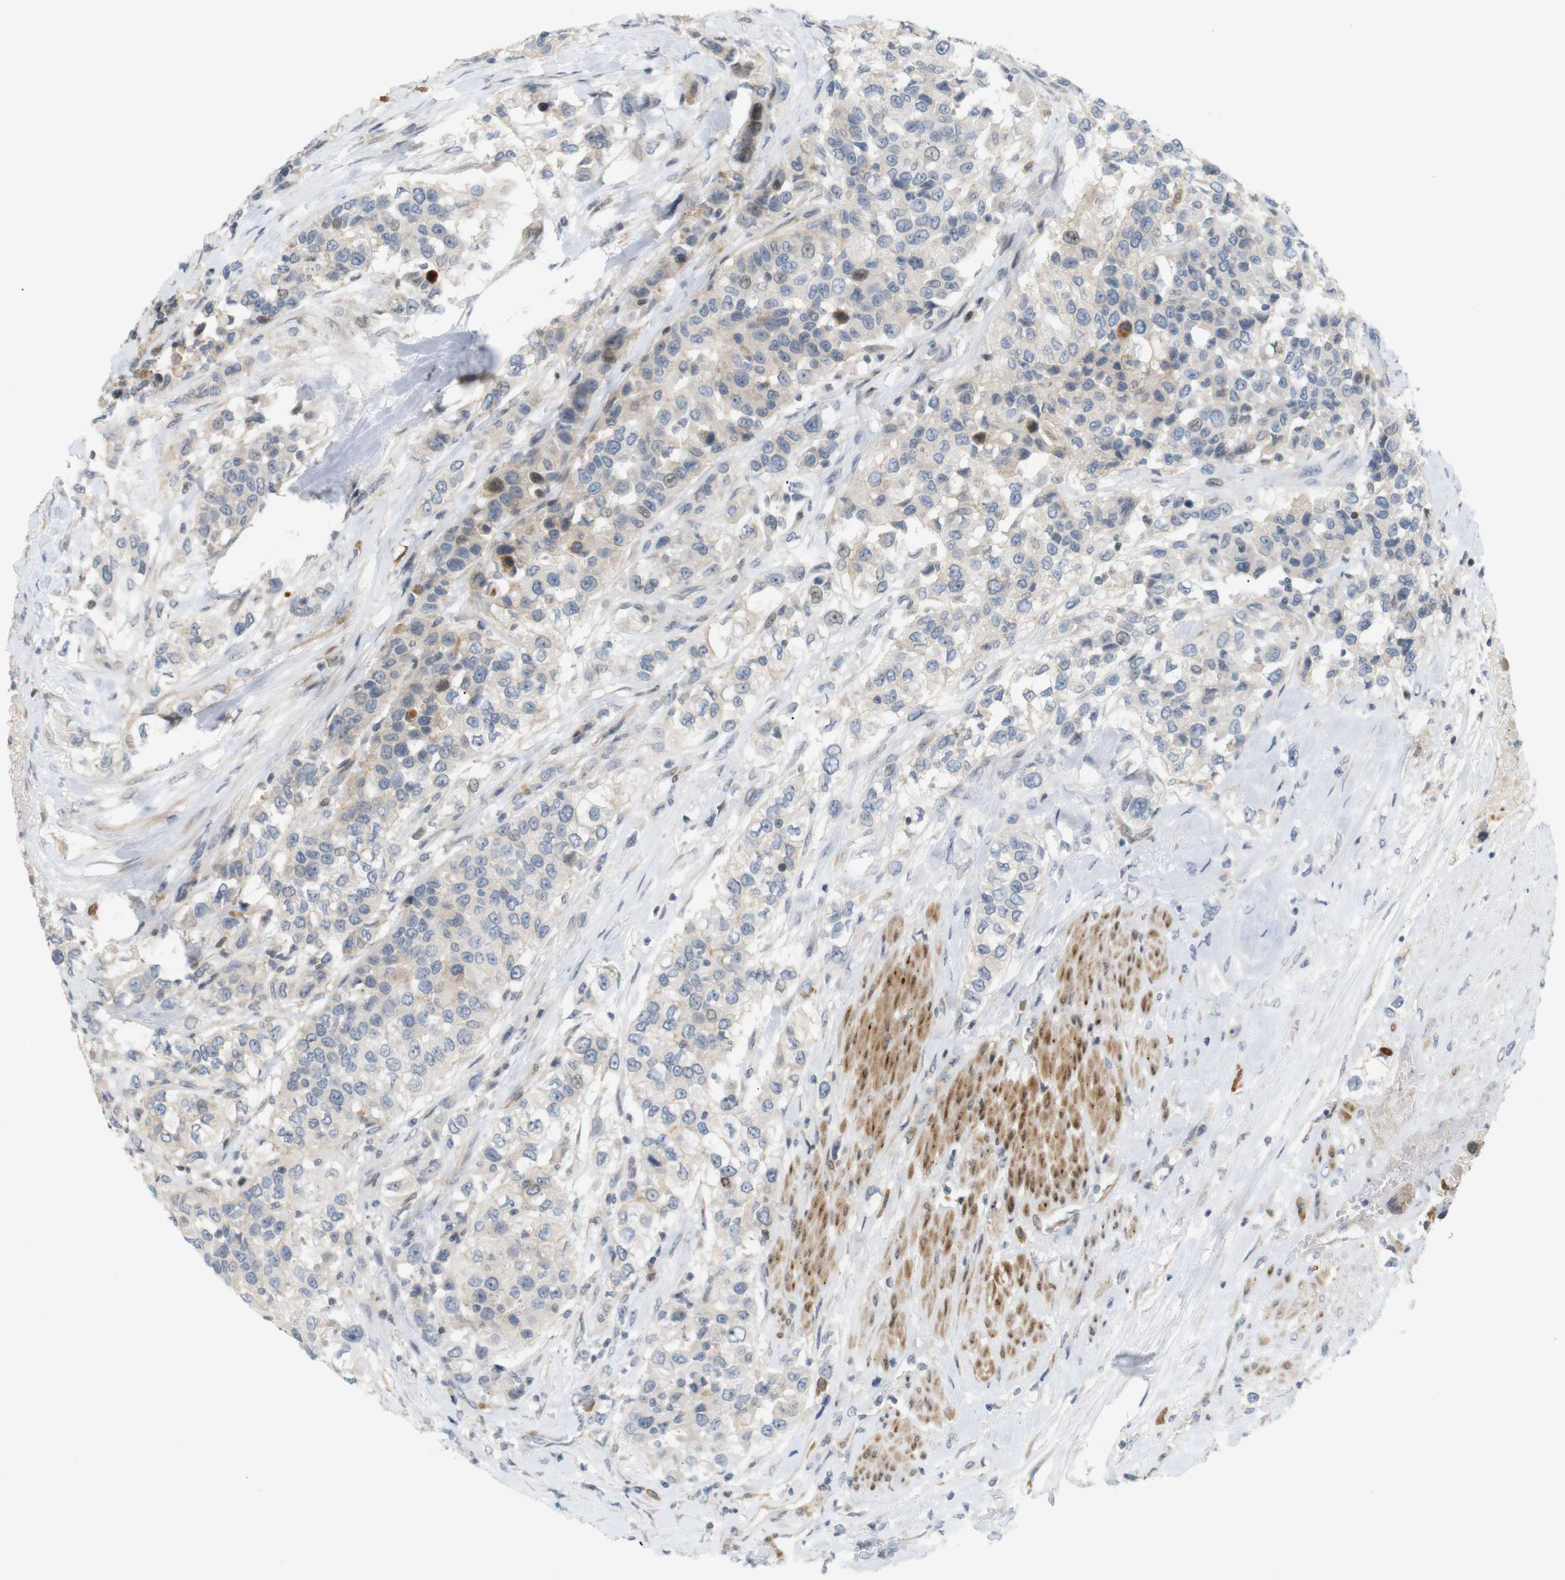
{"staining": {"intensity": "negative", "quantity": "none", "location": "none"}, "tissue": "urothelial cancer", "cell_type": "Tumor cells", "image_type": "cancer", "snomed": [{"axis": "morphology", "description": "Urothelial carcinoma, High grade"}, {"axis": "topography", "description": "Urinary bladder"}], "caption": "Protein analysis of high-grade urothelial carcinoma reveals no significant staining in tumor cells.", "gene": "PPP1R14A", "patient": {"sex": "female", "age": 80}}